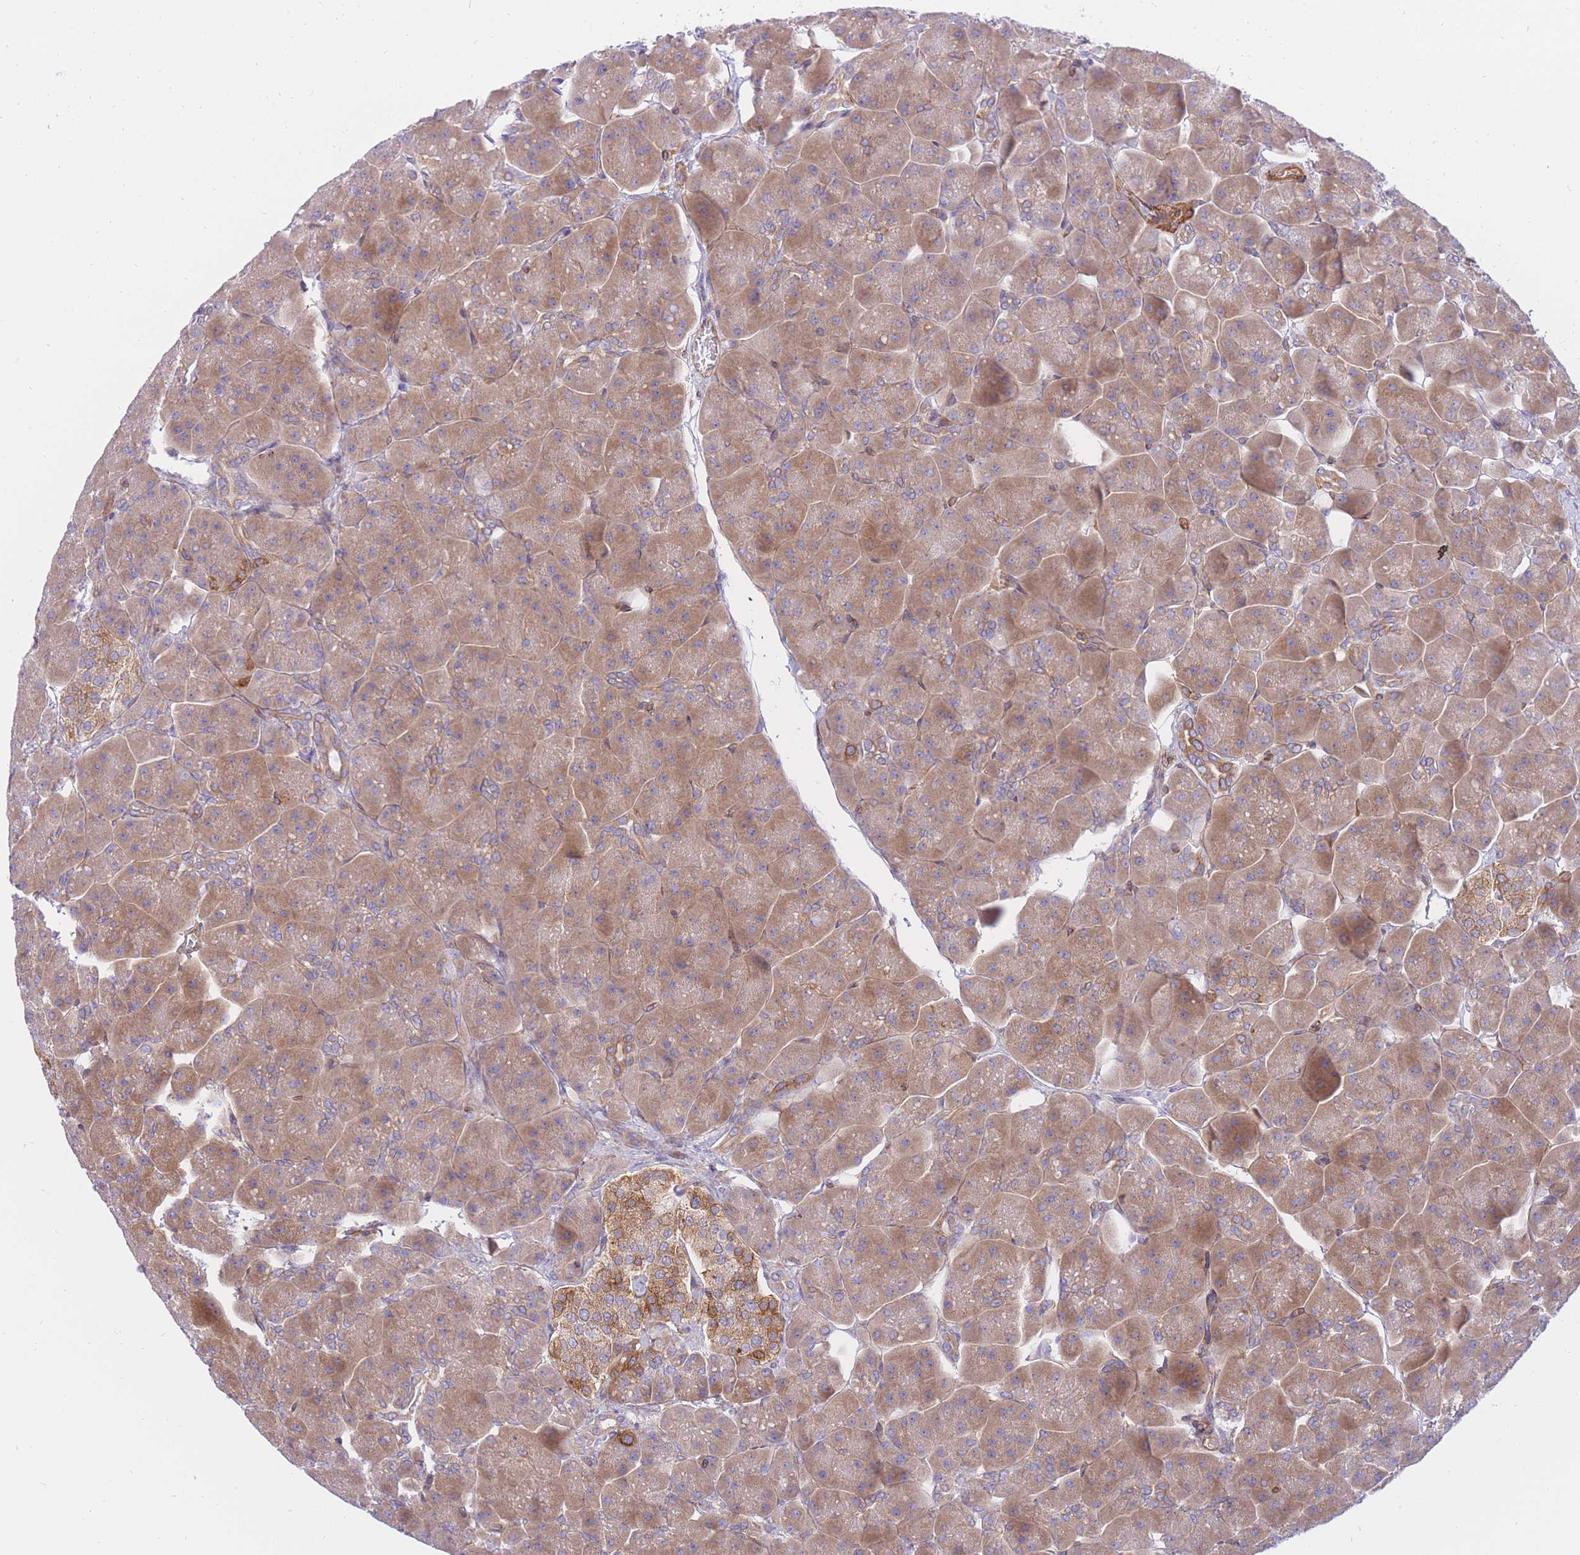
{"staining": {"intensity": "moderate", "quantity": ">75%", "location": "cytoplasmic/membranous"}, "tissue": "pancreas", "cell_type": "Exocrine glandular cells", "image_type": "normal", "snomed": [{"axis": "morphology", "description": "Normal tissue, NOS"}, {"axis": "topography", "description": "Pancreas"}], "caption": "Pancreas stained with IHC exhibits moderate cytoplasmic/membranous expression in about >75% of exocrine glandular cells.", "gene": "REM1", "patient": {"sex": "male", "age": 66}}